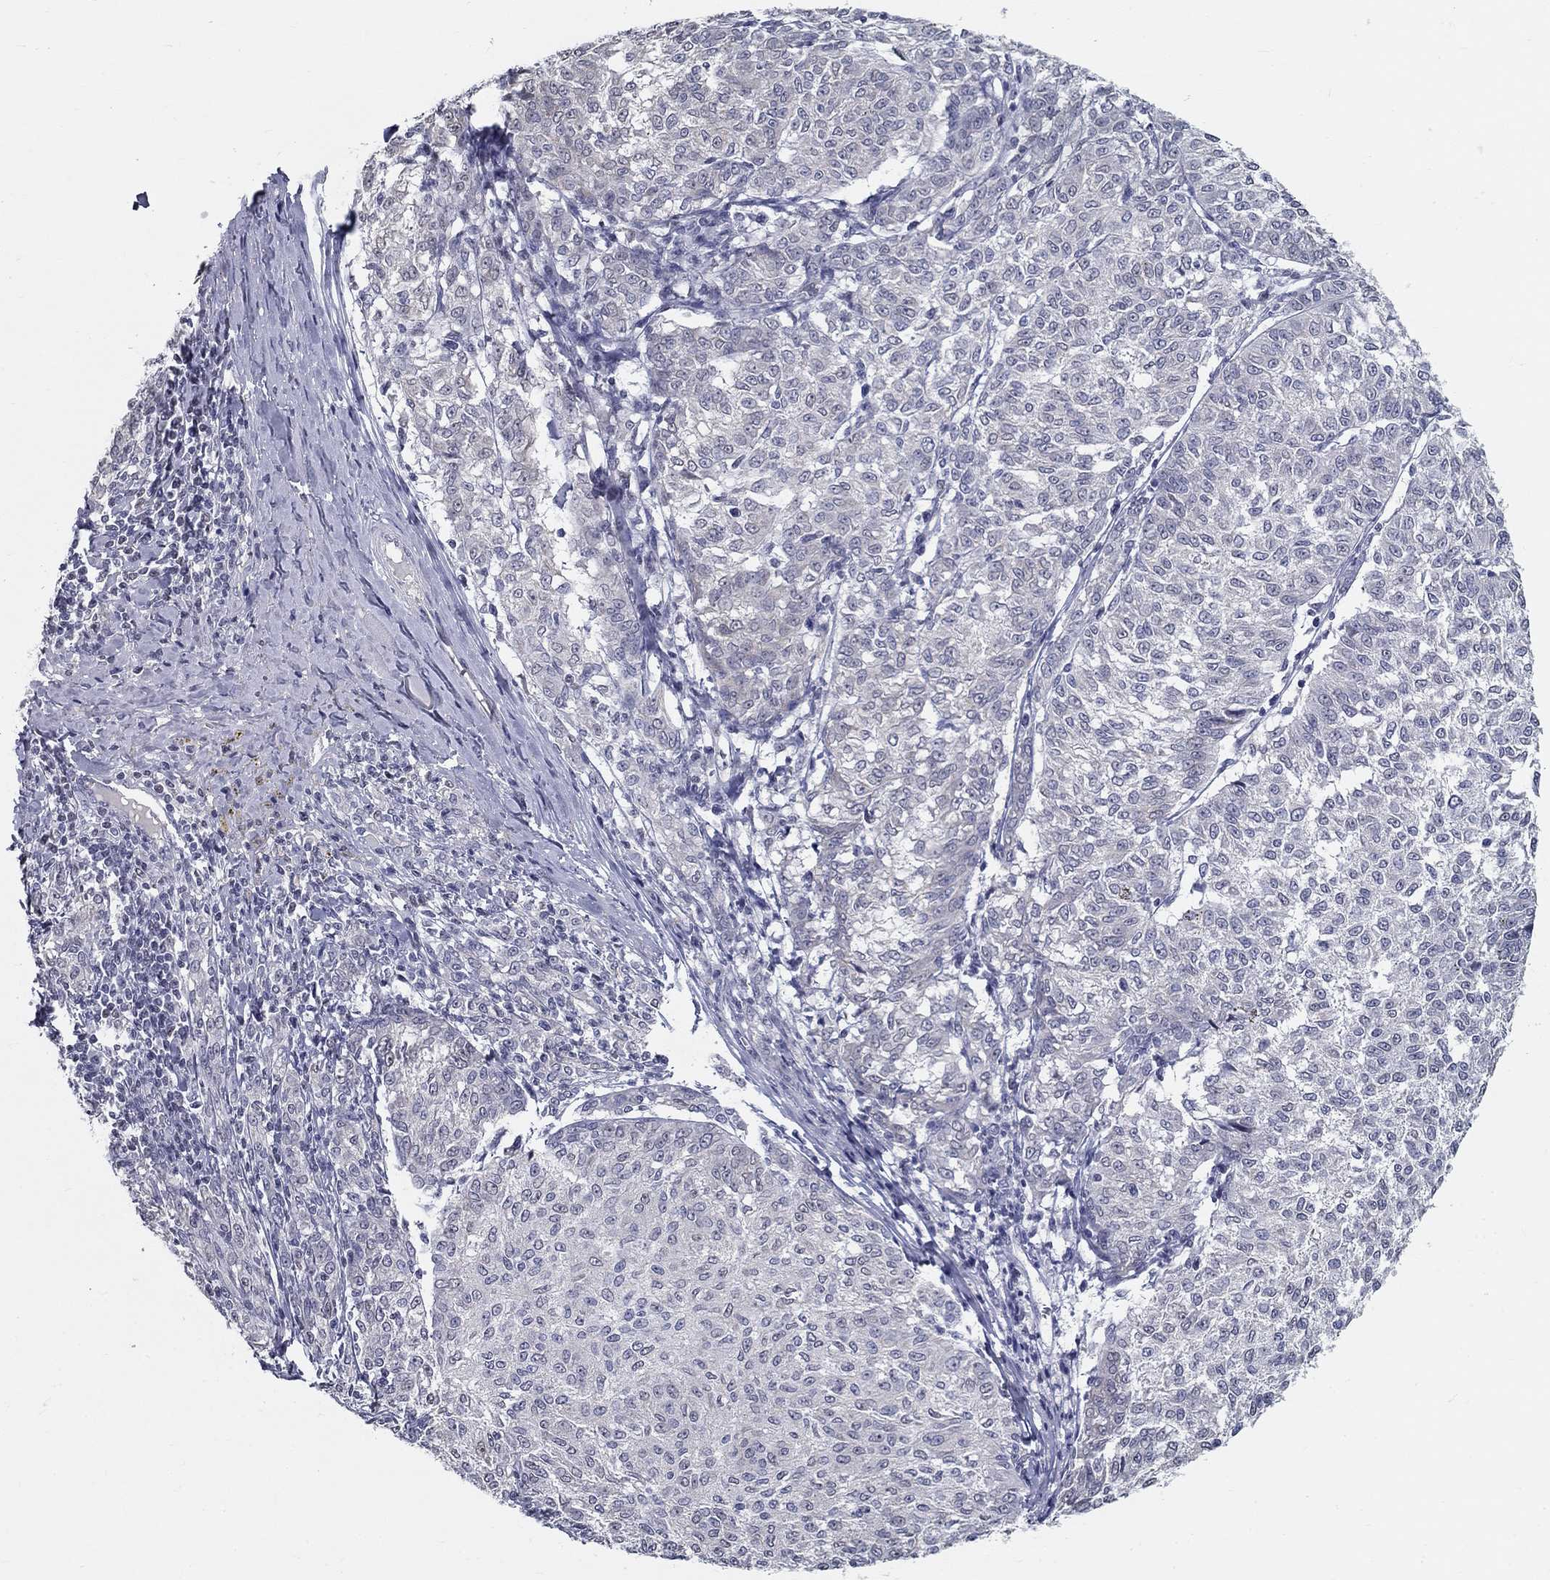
{"staining": {"intensity": "negative", "quantity": "none", "location": "none"}, "tissue": "melanoma", "cell_type": "Tumor cells", "image_type": "cancer", "snomed": [{"axis": "morphology", "description": "Malignant melanoma, NOS"}, {"axis": "topography", "description": "Skin"}], "caption": "Melanoma was stained to show a protein in brown. There is no significant positivity in tumor cells. Brightfield microscopy of IHC stained with DAB (3,3'-diaminobenzidine) (brown) and hematoxylin (blue), captured at high magnification.", "gene": "GUCA1A", "patient": {"sex": "female", "age": 72}}